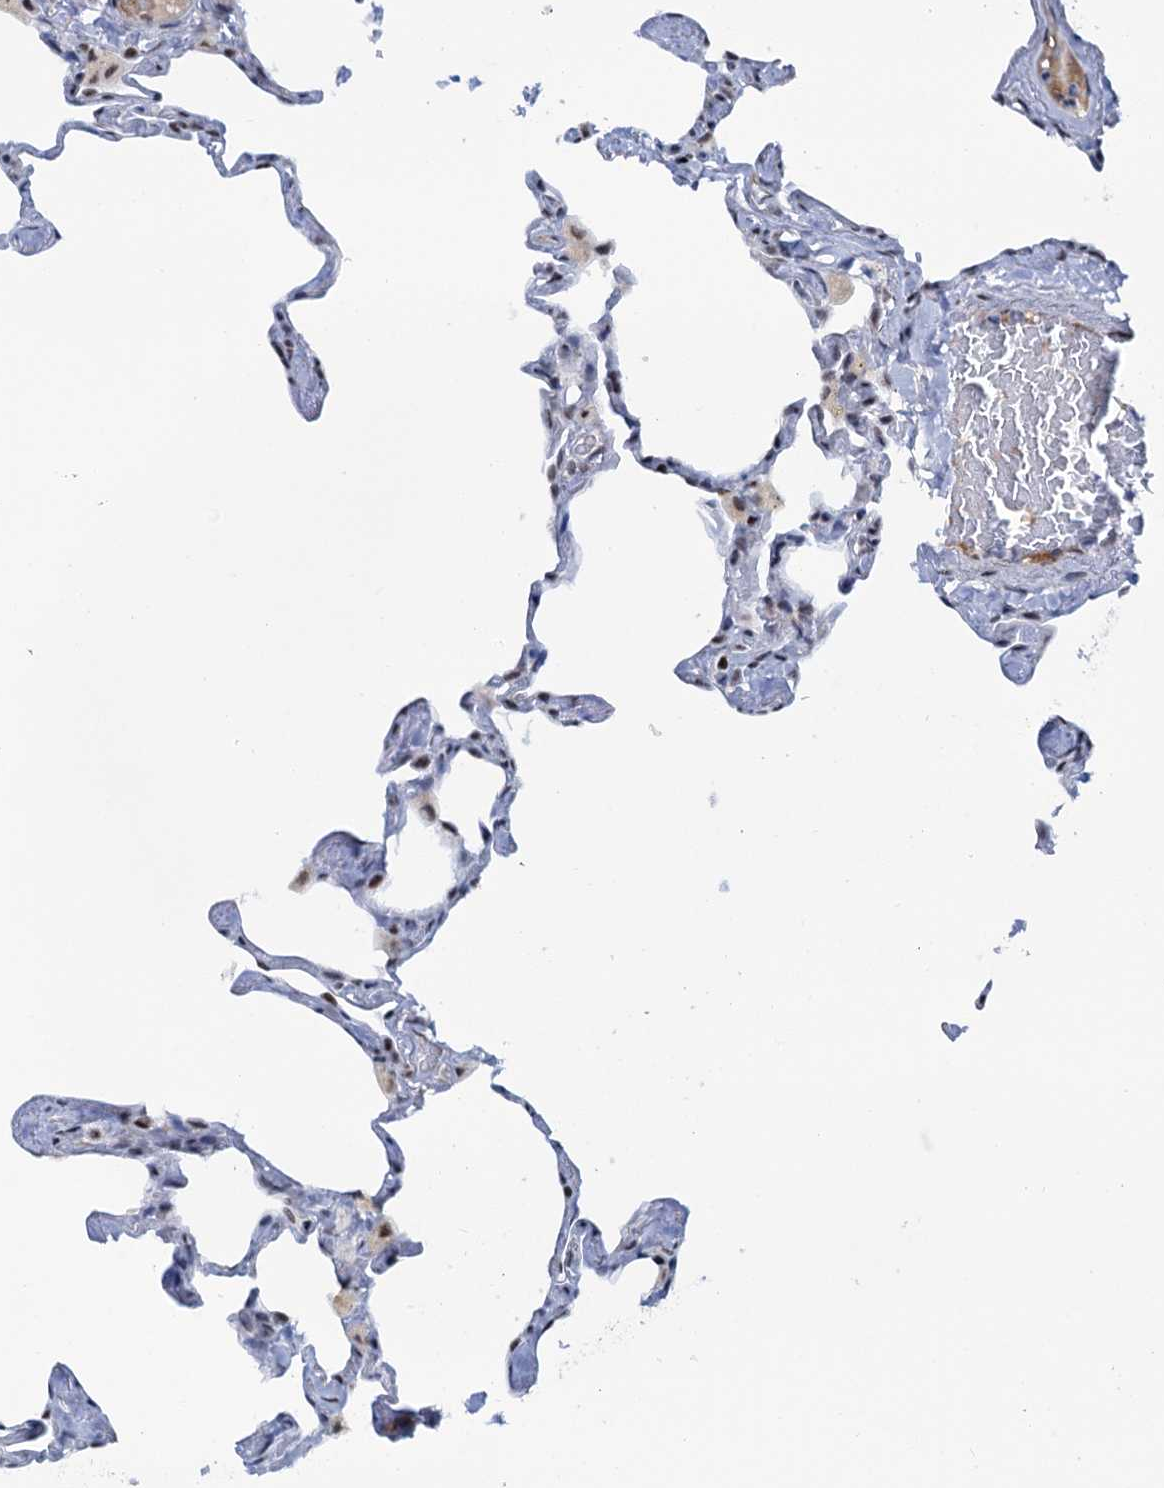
{"staining": {"intensity": "moderate", "quantity": "<25%", "location": "nuclear"}, "tissue": "lung", "cell_type": "Alveolar cells", "image_type": "normal", "snomed": [{"axis": "morphology", "description": "Normal tissue, NOS"}, {"axis": "topography", "description": "Lung"}], "caption": "An image showing moderate nuclear positivity in about <25% of alveolar cells in benign lung, as visualized by brown immunohistochemical staining.", "gene": "SREK1", "patient": {"sex": "male", "age": 65}}